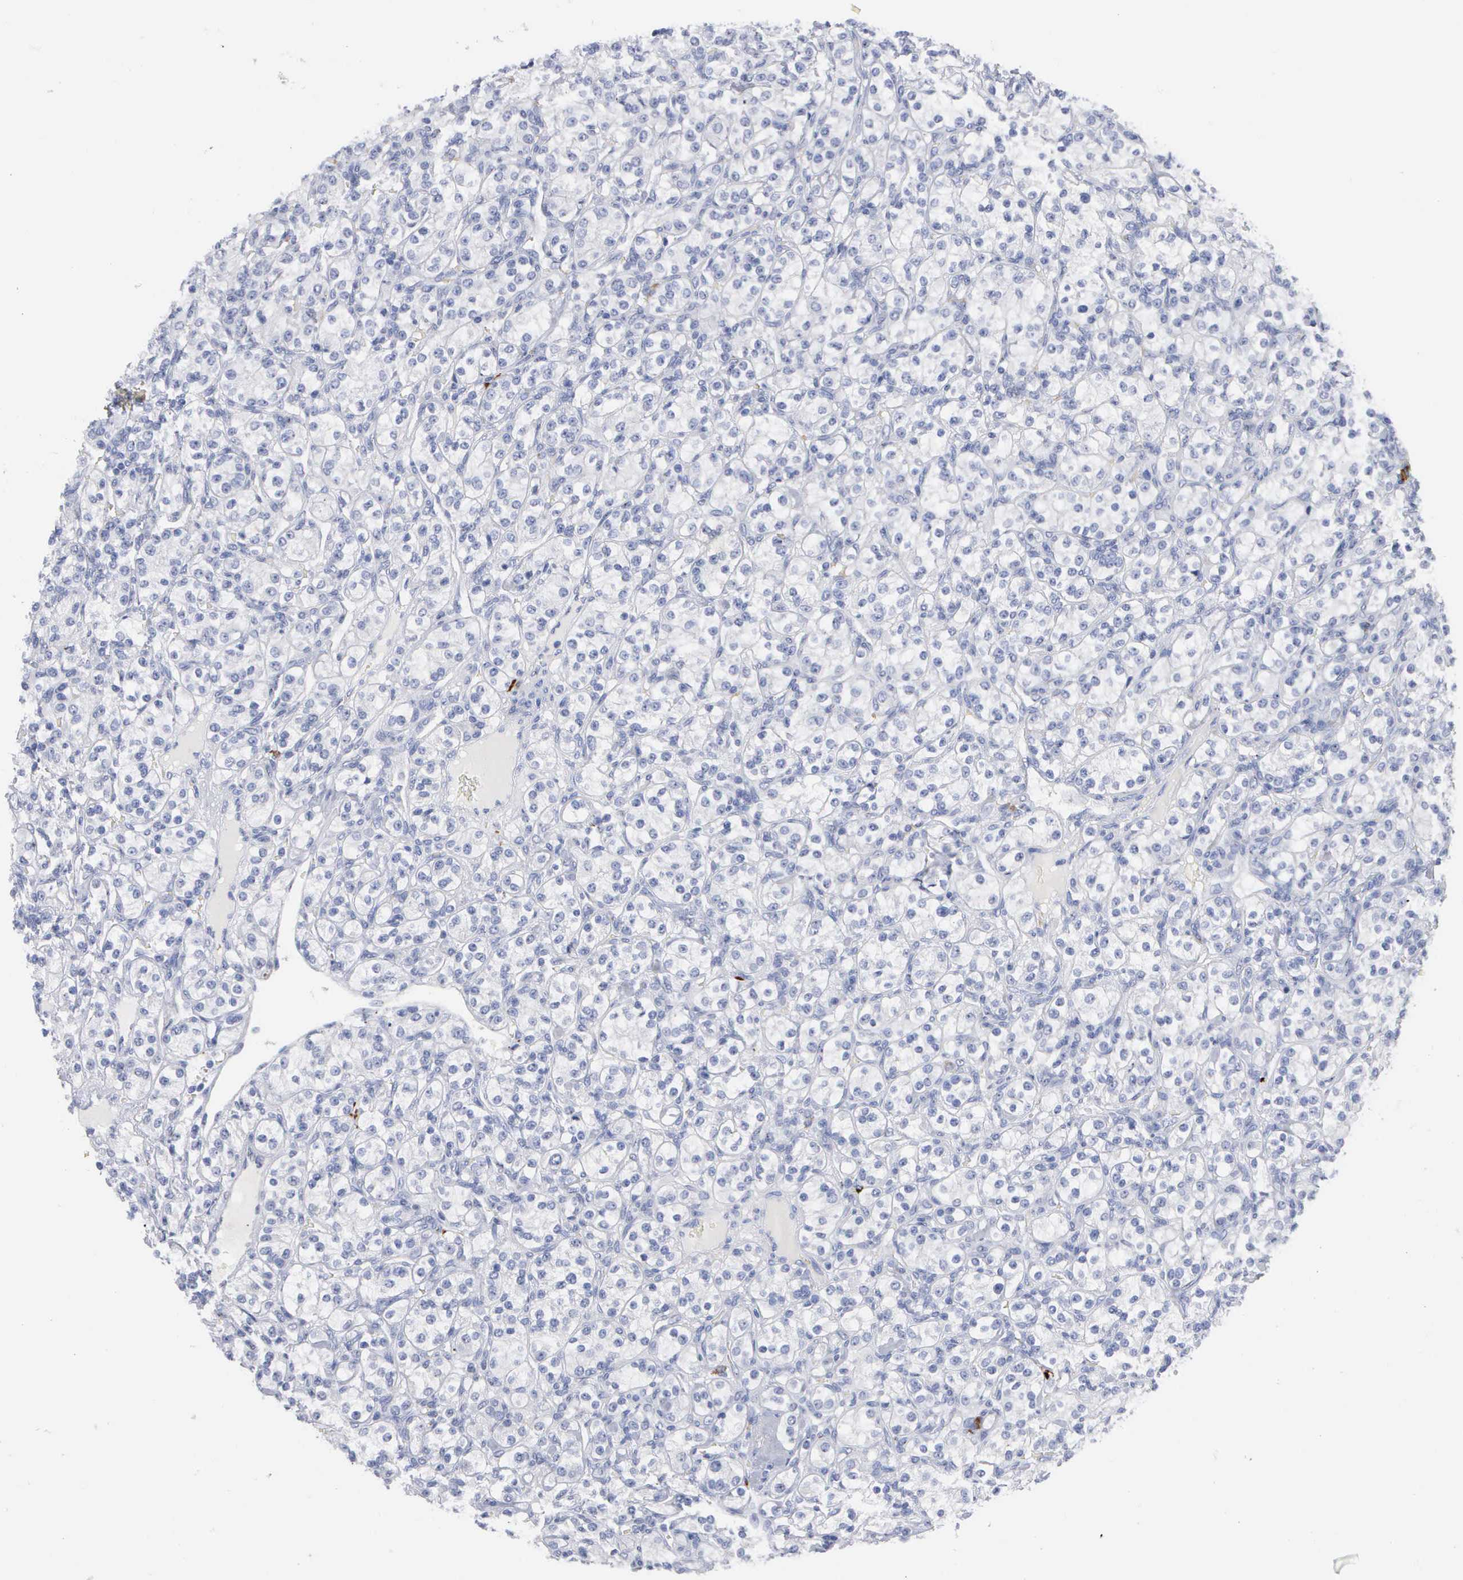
{"staining": {"intensity": "negative", "quantity": "none", "location": "none"}, "tissue": "renal cancer", "cell_type": "Tumor cells", "image_type": "cancer", "snomed": [{"axis": "morphology", "description": "Adenocarcinoma, NOS"}, {"axis": "topography", "description": "Kidney"}], "caption": "A high-resolution micrograph shows immunohistochemistry (IHC) staining of adenocarcinoma (renal), which demonstrates no significant positivity in tumor cells.", "gene": "ASPHD2", "patient": {"sex": "male", "age": 77}}